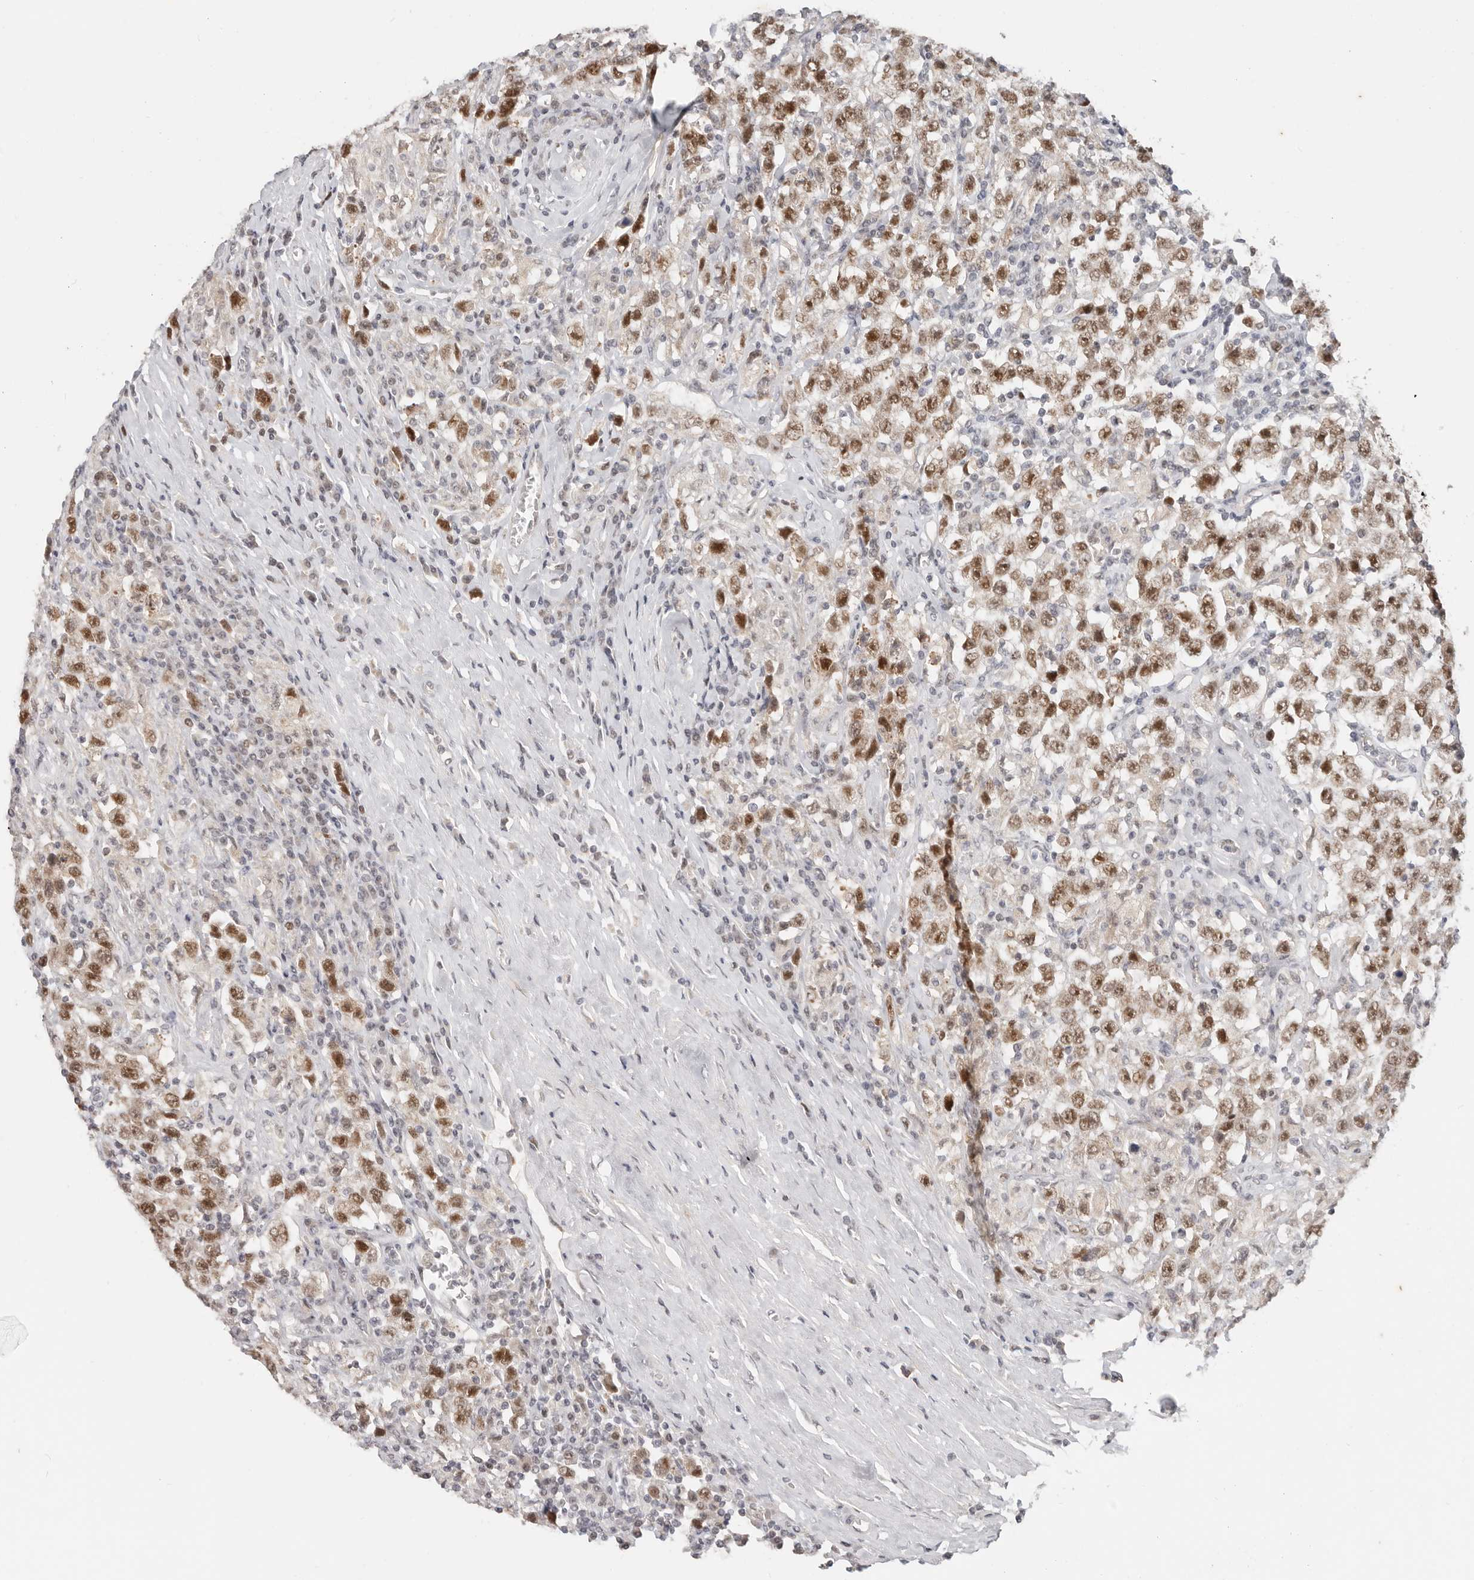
{"staining": {"intensity": "moderate", "quantity": ">75%", "location": "nuclear"}, "tissue": "testis cancer", "cell_type": "Tumor cells", "image_type": "cancer", "snomed": [{"axis": "morphology", "description": "Seminoma, NOS"}, {"axis": "topography", "description": "Testis"}], "caption": "DAB immunohistochemical staining of human testis cancer exhibits moderate nuclear protein positivity in approximately >75% of tumor cells. (Stains: DAB in brown, nuclei in blue, Microscopy: brightfield microscopy at high magnification).", "gene": "RFC2", "patient": {"sex": "male", "age": 41}}